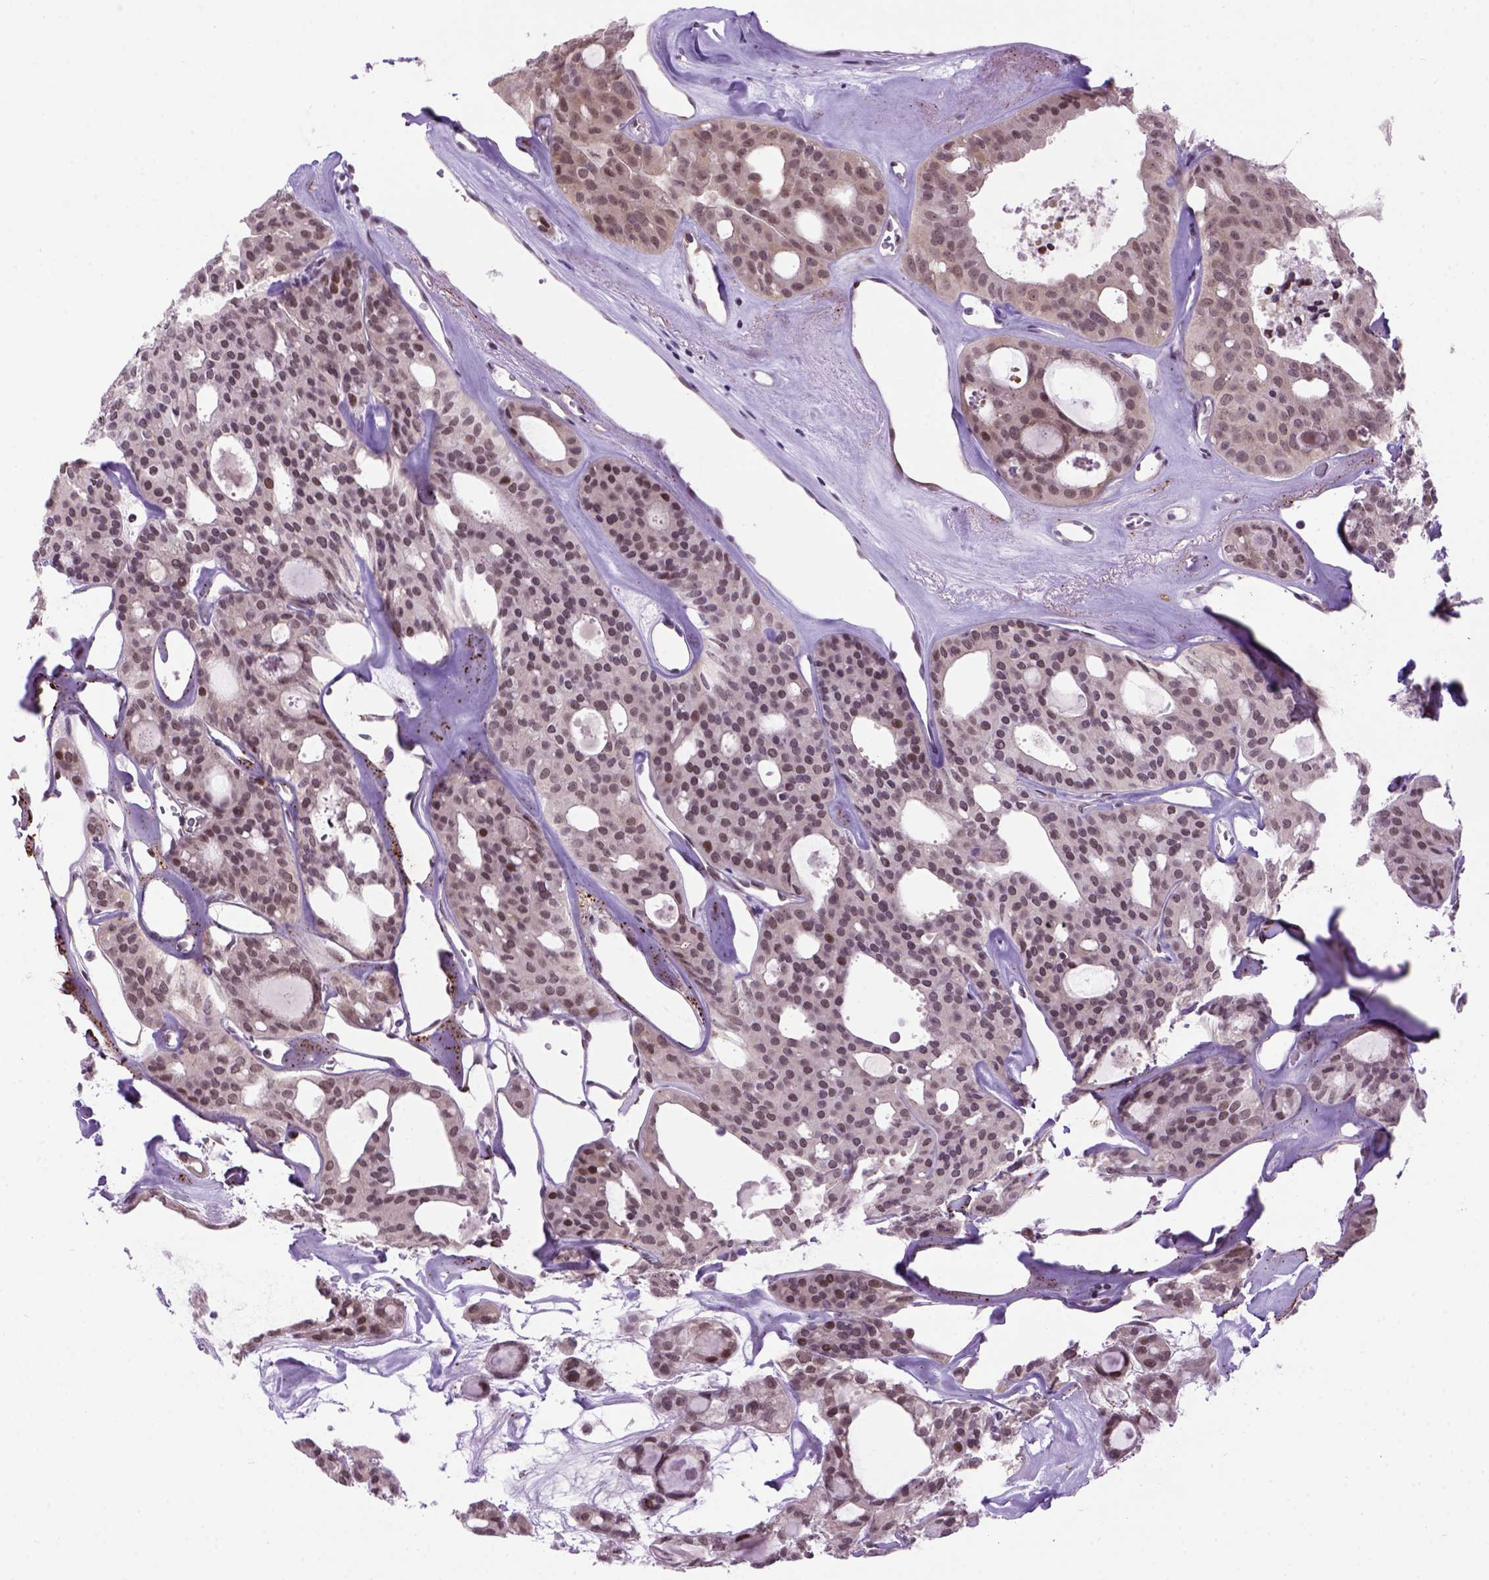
{"staining": {"intensity": "moderate", "quantity": "25%-75%", "location": "nuclear"}, "tissue": "thyroid cancer", "cell_type": "Tumor cells", "image_type": "cancer", "snomed": [{"axis": "morphology", "description": "Follicular adenoma carcinoma, NOS"}, {"axis": "topography", "description": "Thyroid gland"}], "caption": "Protein staining demonstrates moderate nuclear staining in approximately 25%-75% of tumor cells in thyroid cancer (follicular adenoma carcinoma). (IHC, brightfield microscopy, high magnification).", "gene": "TBPL1", "patient": {"sex": "male", "age": 75}}